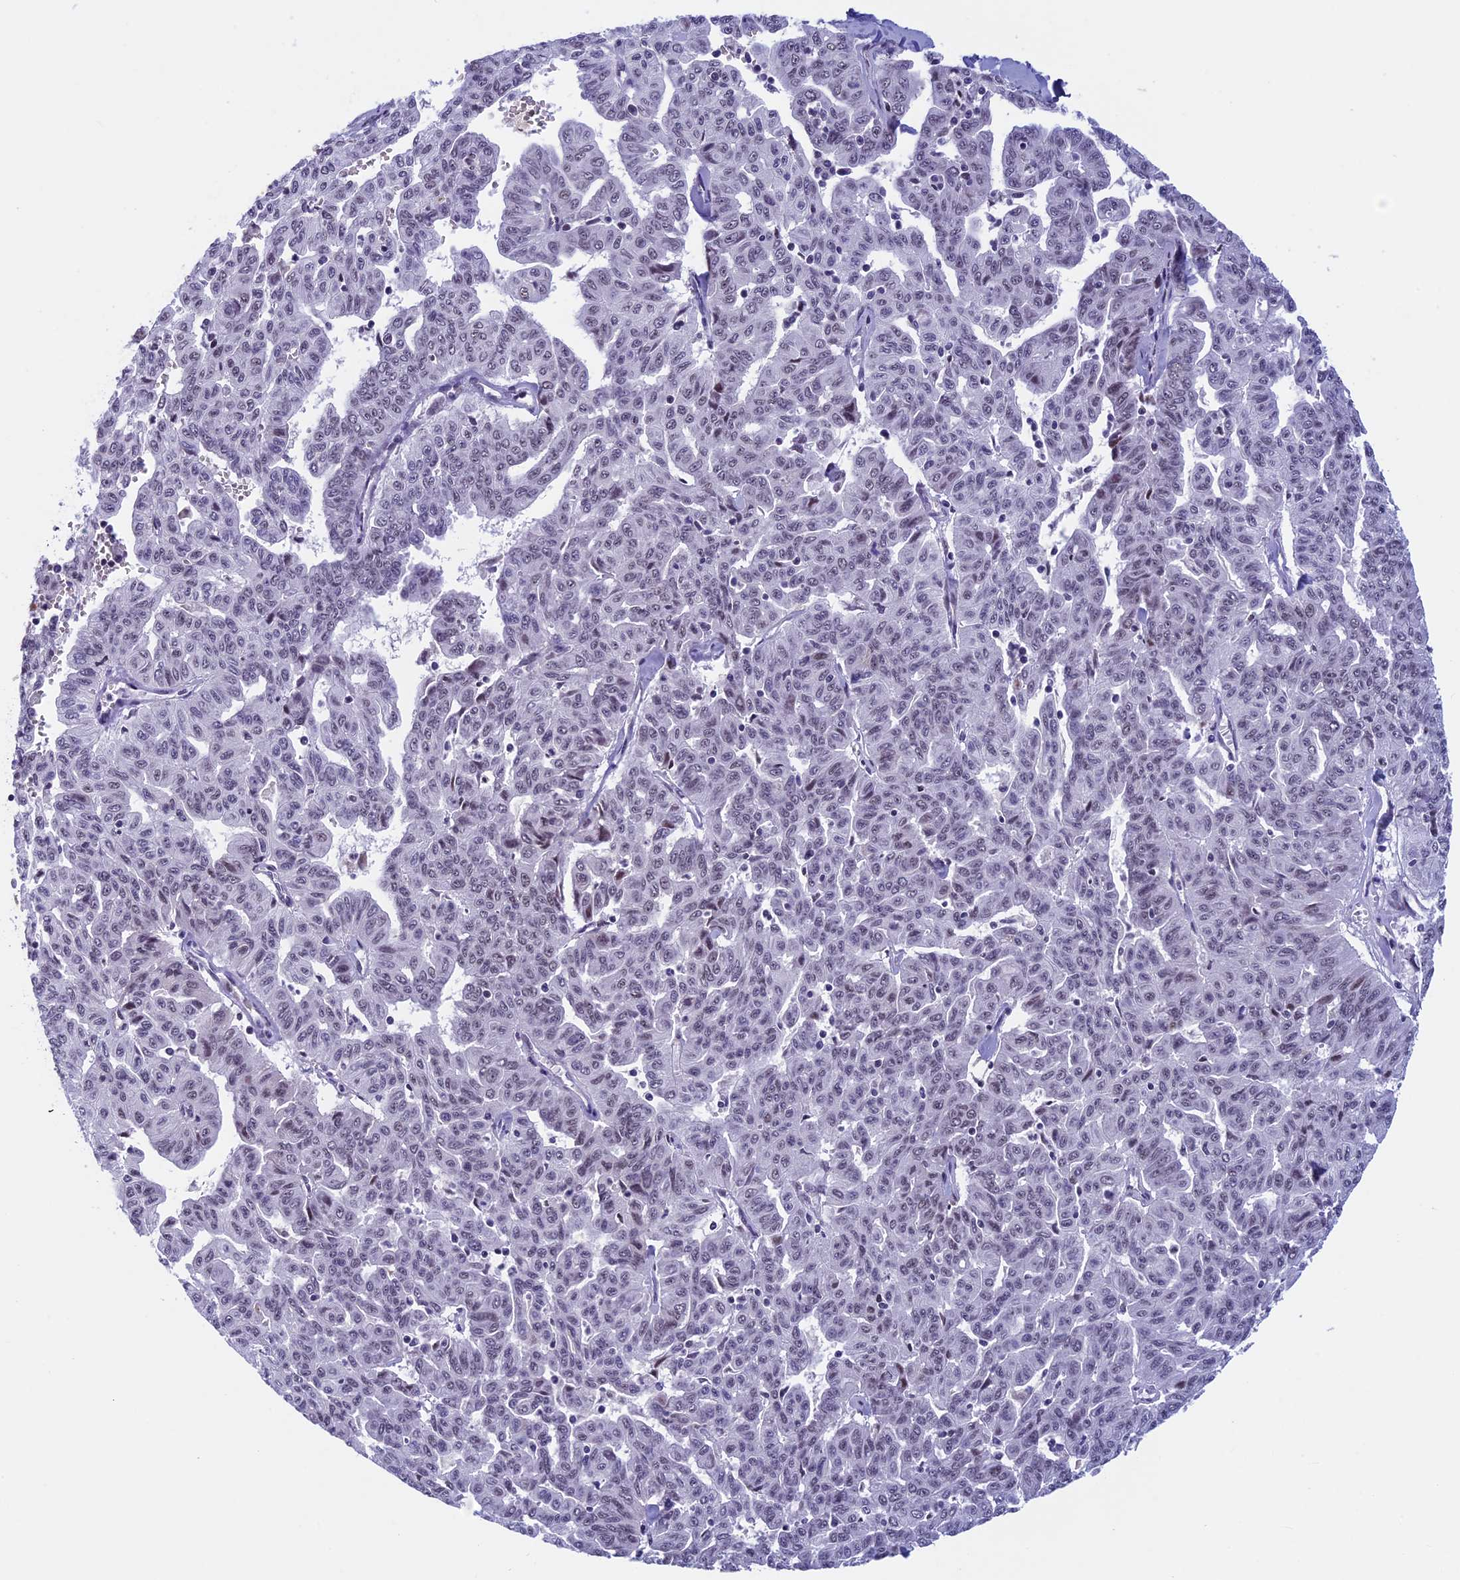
{"staining": {"intensity": "weak", "quantity": "25%-75%", "location": "nuclear"}, "tissue": "liver cancer", "cell_type": "Tumor cells", "image_type": "cancer", "snomed": [{"axis": "morphology", "description": "Cholangiocarcinoma"}, {"axis": "topography", "description": "Liver"}], "caption": "The micrograph demonstrates staining of liver cholangiocarcinoma, revealing weak nuclear protein staining (brown color) within tumor cells. (DAB IHC, brown staining for protein, blue staining for nuclei).", "gene": "NIPBL", "patient": {"sex": "female", "age": 77}}